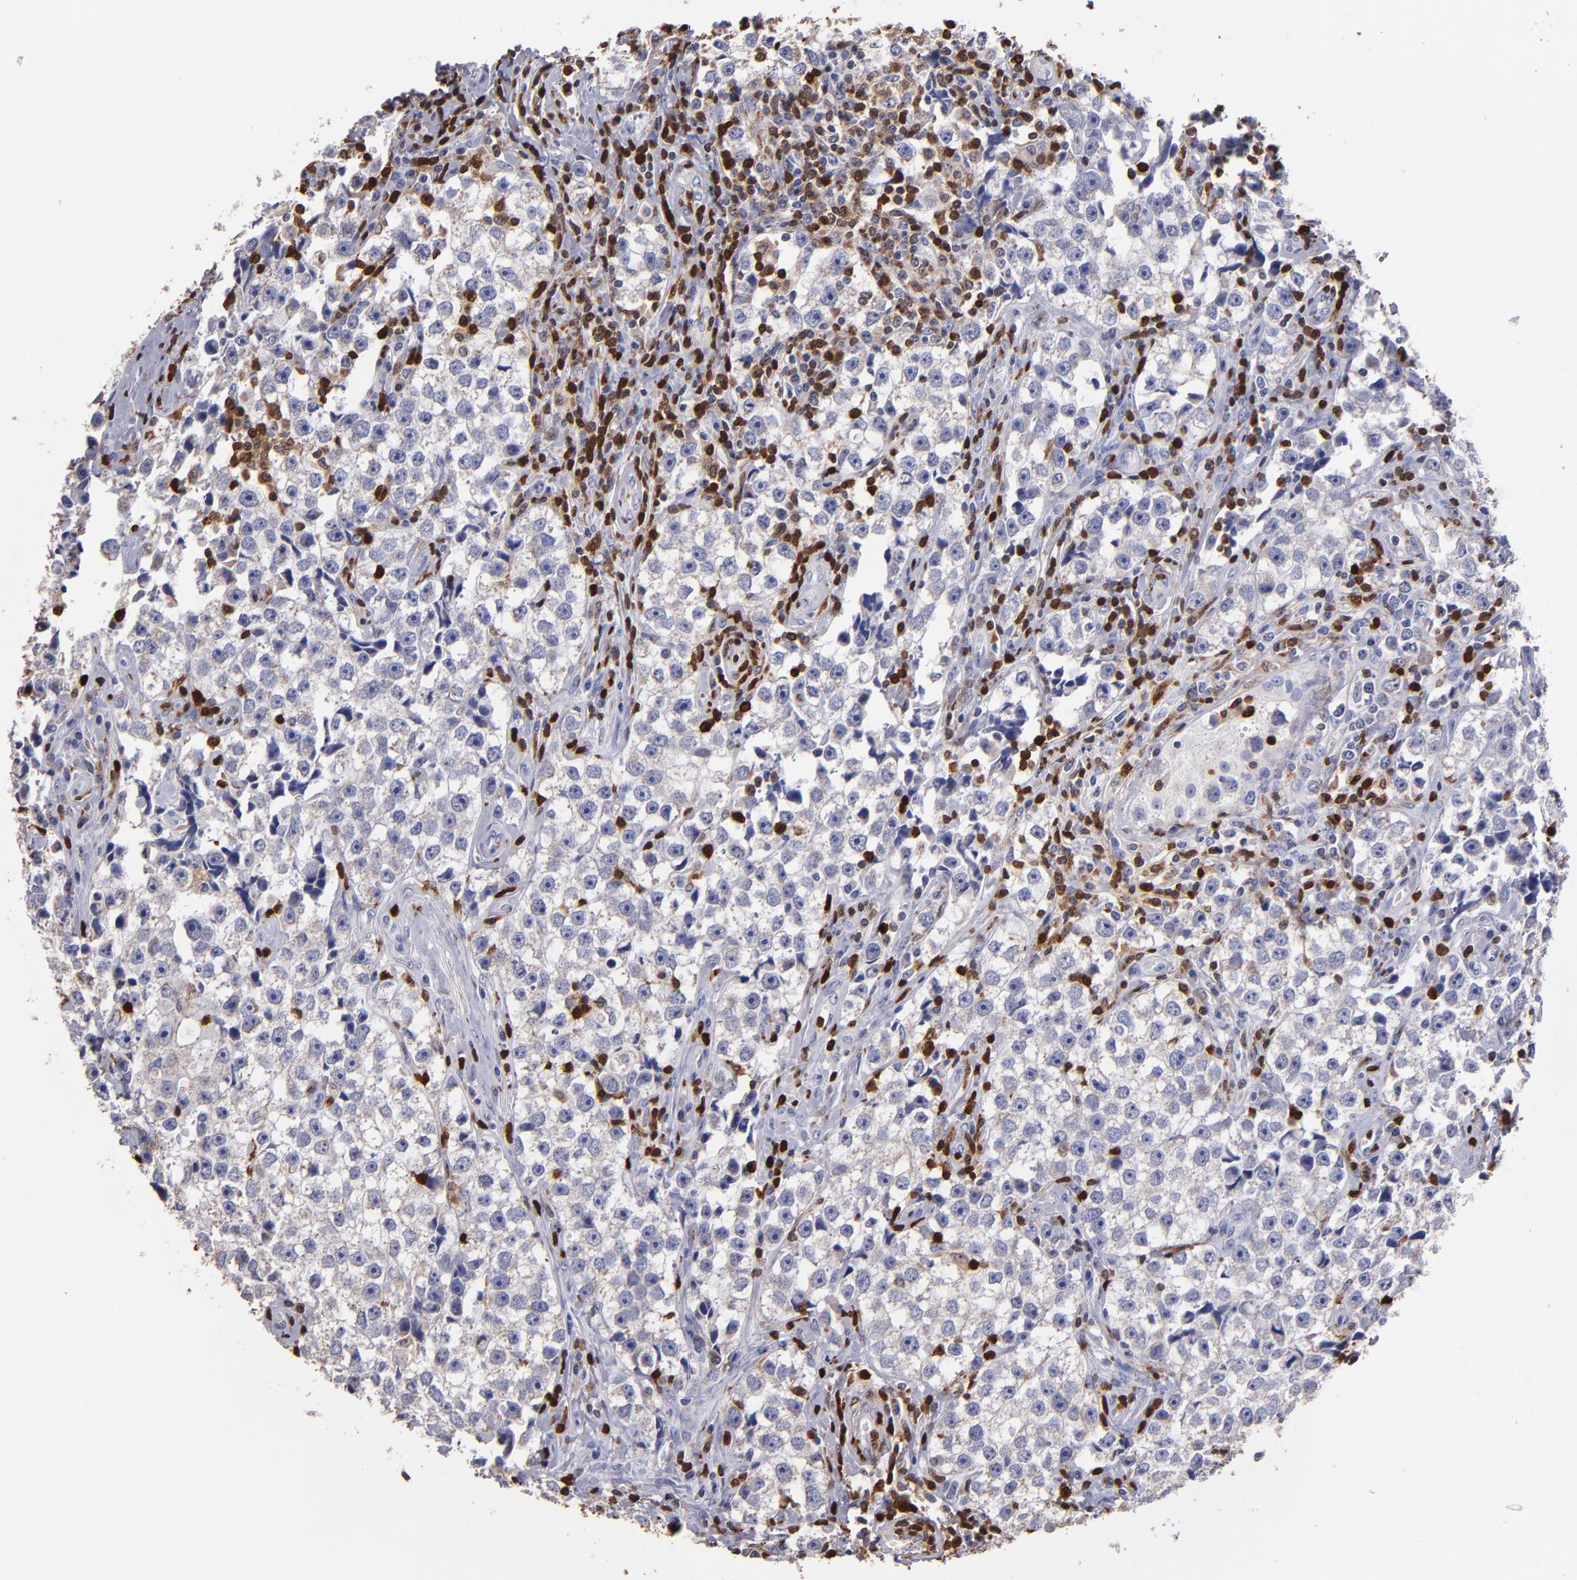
{"staining": {"intensity": "negative", "quantity": "none", "location": "none"}, "tissue": "testis cancer", "cell_type": "Tumor cells", "image_type": "cancer", "snomed": [{"axis": "morphology", "description": "Seminoma, NOS"}, {"axis": "topography", "description": "Testis"}], "caption": "This is an immunohistochemistry (IHC) image of human testis seminoma. There is no positivity in tumor cells.", "gene": "S100A4", "patient": {"sex": "male", "age": 32}}